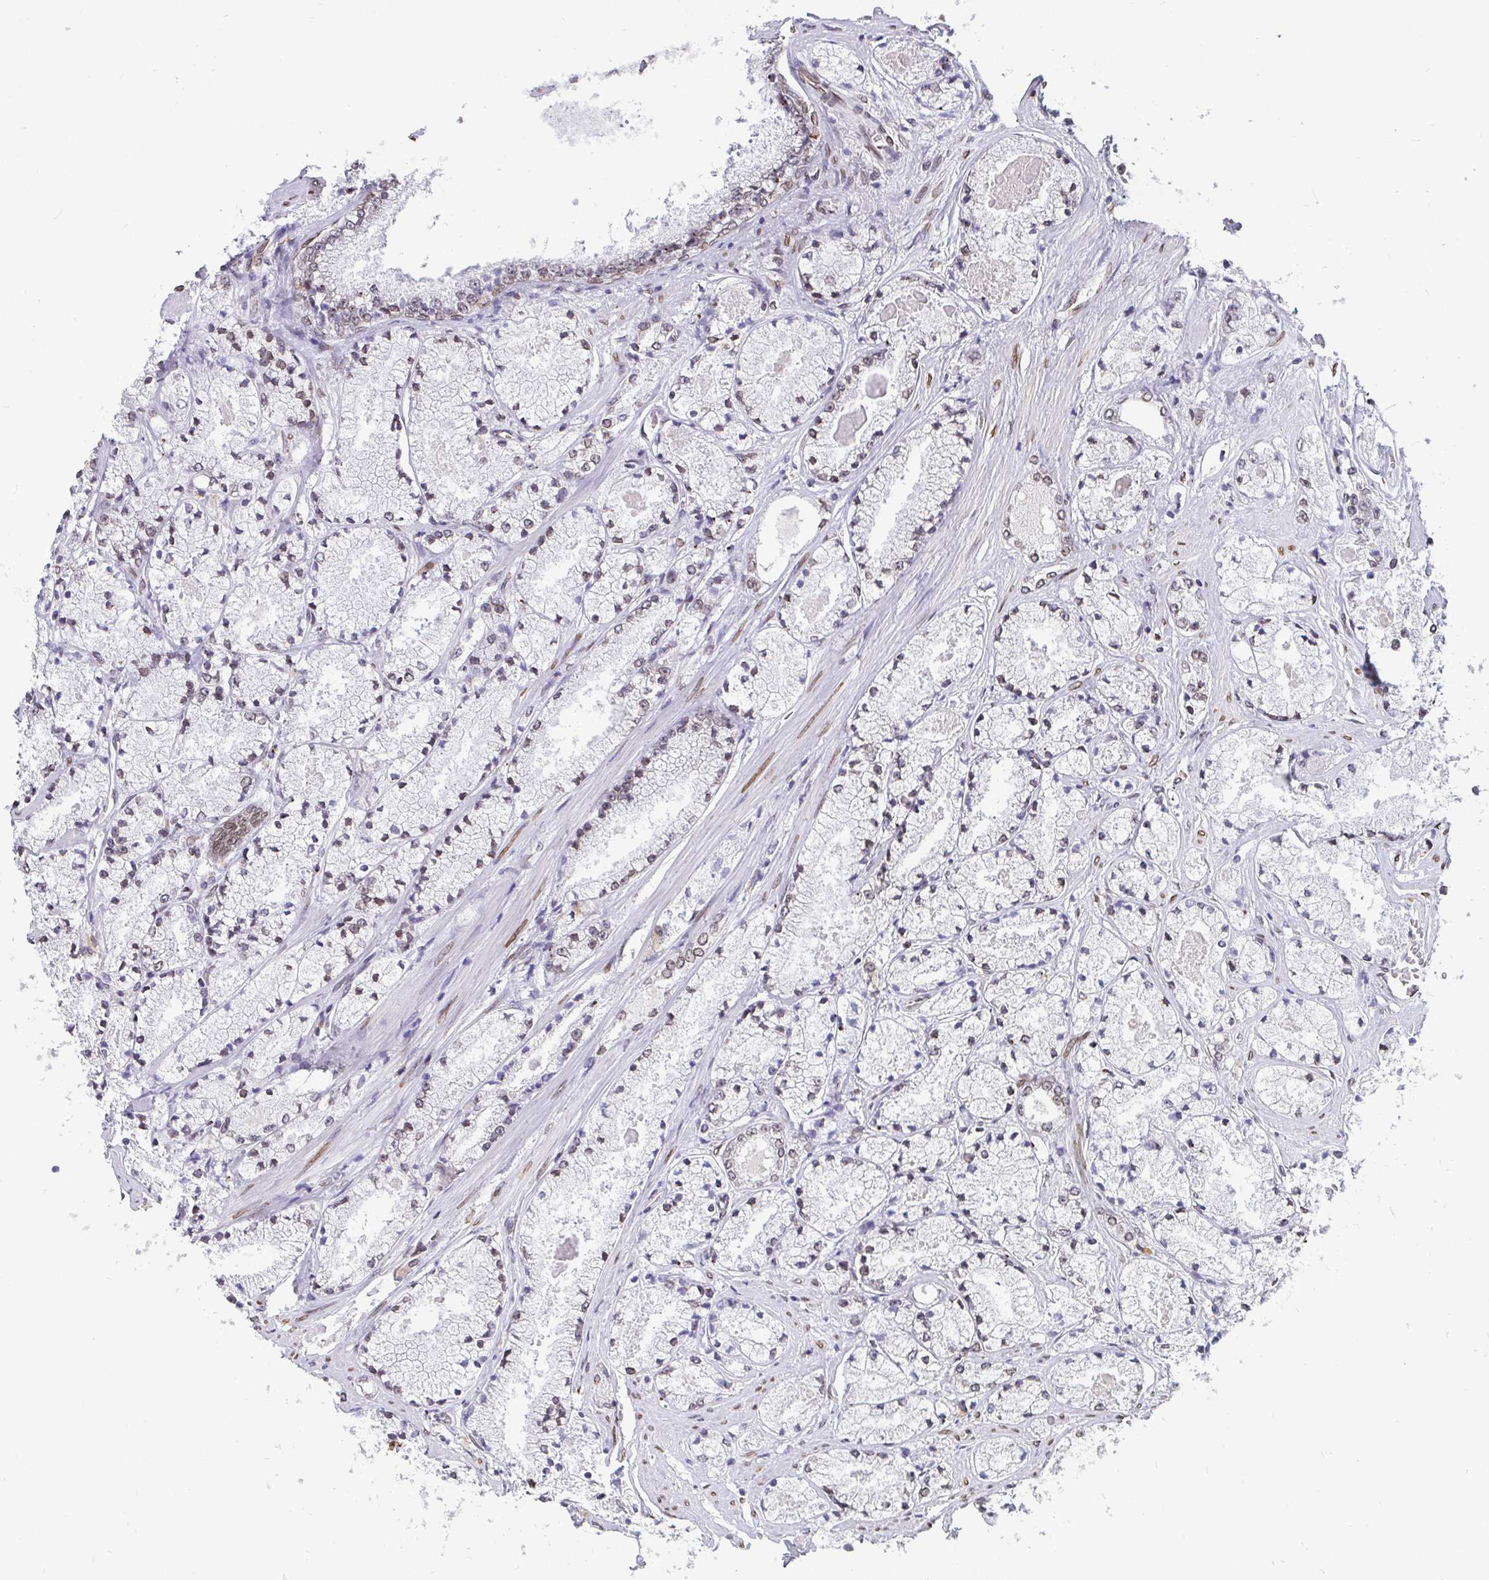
{"staining": {"intensity": "weak", "quantity": "<25%", "location": "cytoplasmic/membranous,nuclear"}, "tissue": "prostate cancer", "cell_type": "Tumor cells", "image_type": "cancer", "snomed": [{"axis": "morphology", "description": "Adenocarcinoma, High grade"}, {"axis": "topography", "description": "Prostate"}], "caption": "High magnification brightfield microscopy of prostate cancer stained with DAB (3,3'-diaminobenzidine) (brown) and counterstained with hematoxylin (blue): tumor cells show no significant positivity. (Brightfield microscopy of DAB IHC at high magnification).", "gene": "EMD", "patient": {"sex": "male", "age": 63}}